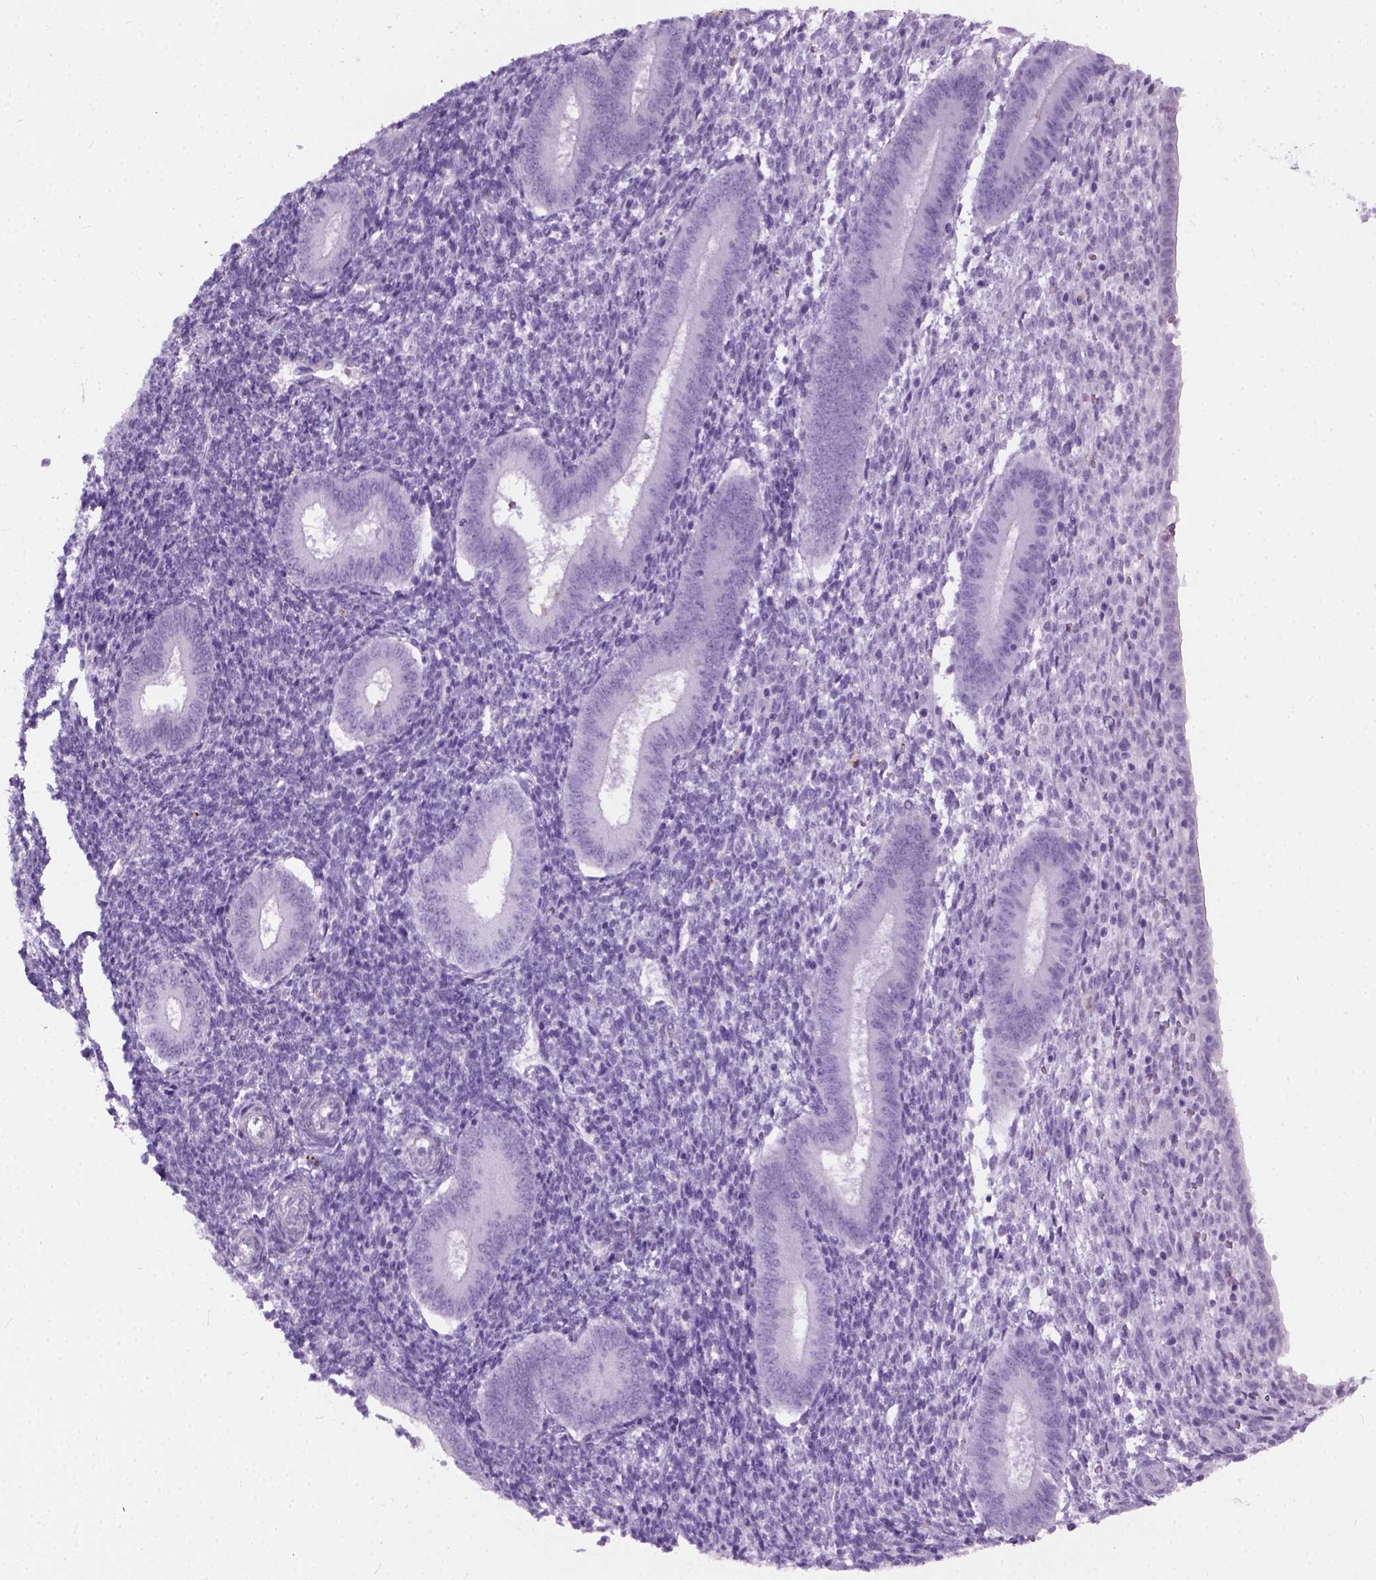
{"staining": {"intensity": "negative", "quantity": "none", "location": "none"}, "tissue": "endometrium", "cell_type": "Cells in endometrial stroma", "image_type": "normal", "snomed": [{"axis": "morphology", "description": "Normal tissue, NOS"}, {"axis": "topography", "description": "Endometrium"}], "caption": "Image shows no significant protein staining in cells in endometrial stroma of unremarkable endometrium. (Stains: DAB (3,3'-diaminobenzidine) immunohistochemistry with hematoxylin counter stain, Microscopy: brightfield microscopy at high magnification).", "gene": "AXDND1", "patient": {"sex": "female", "age": 25}}